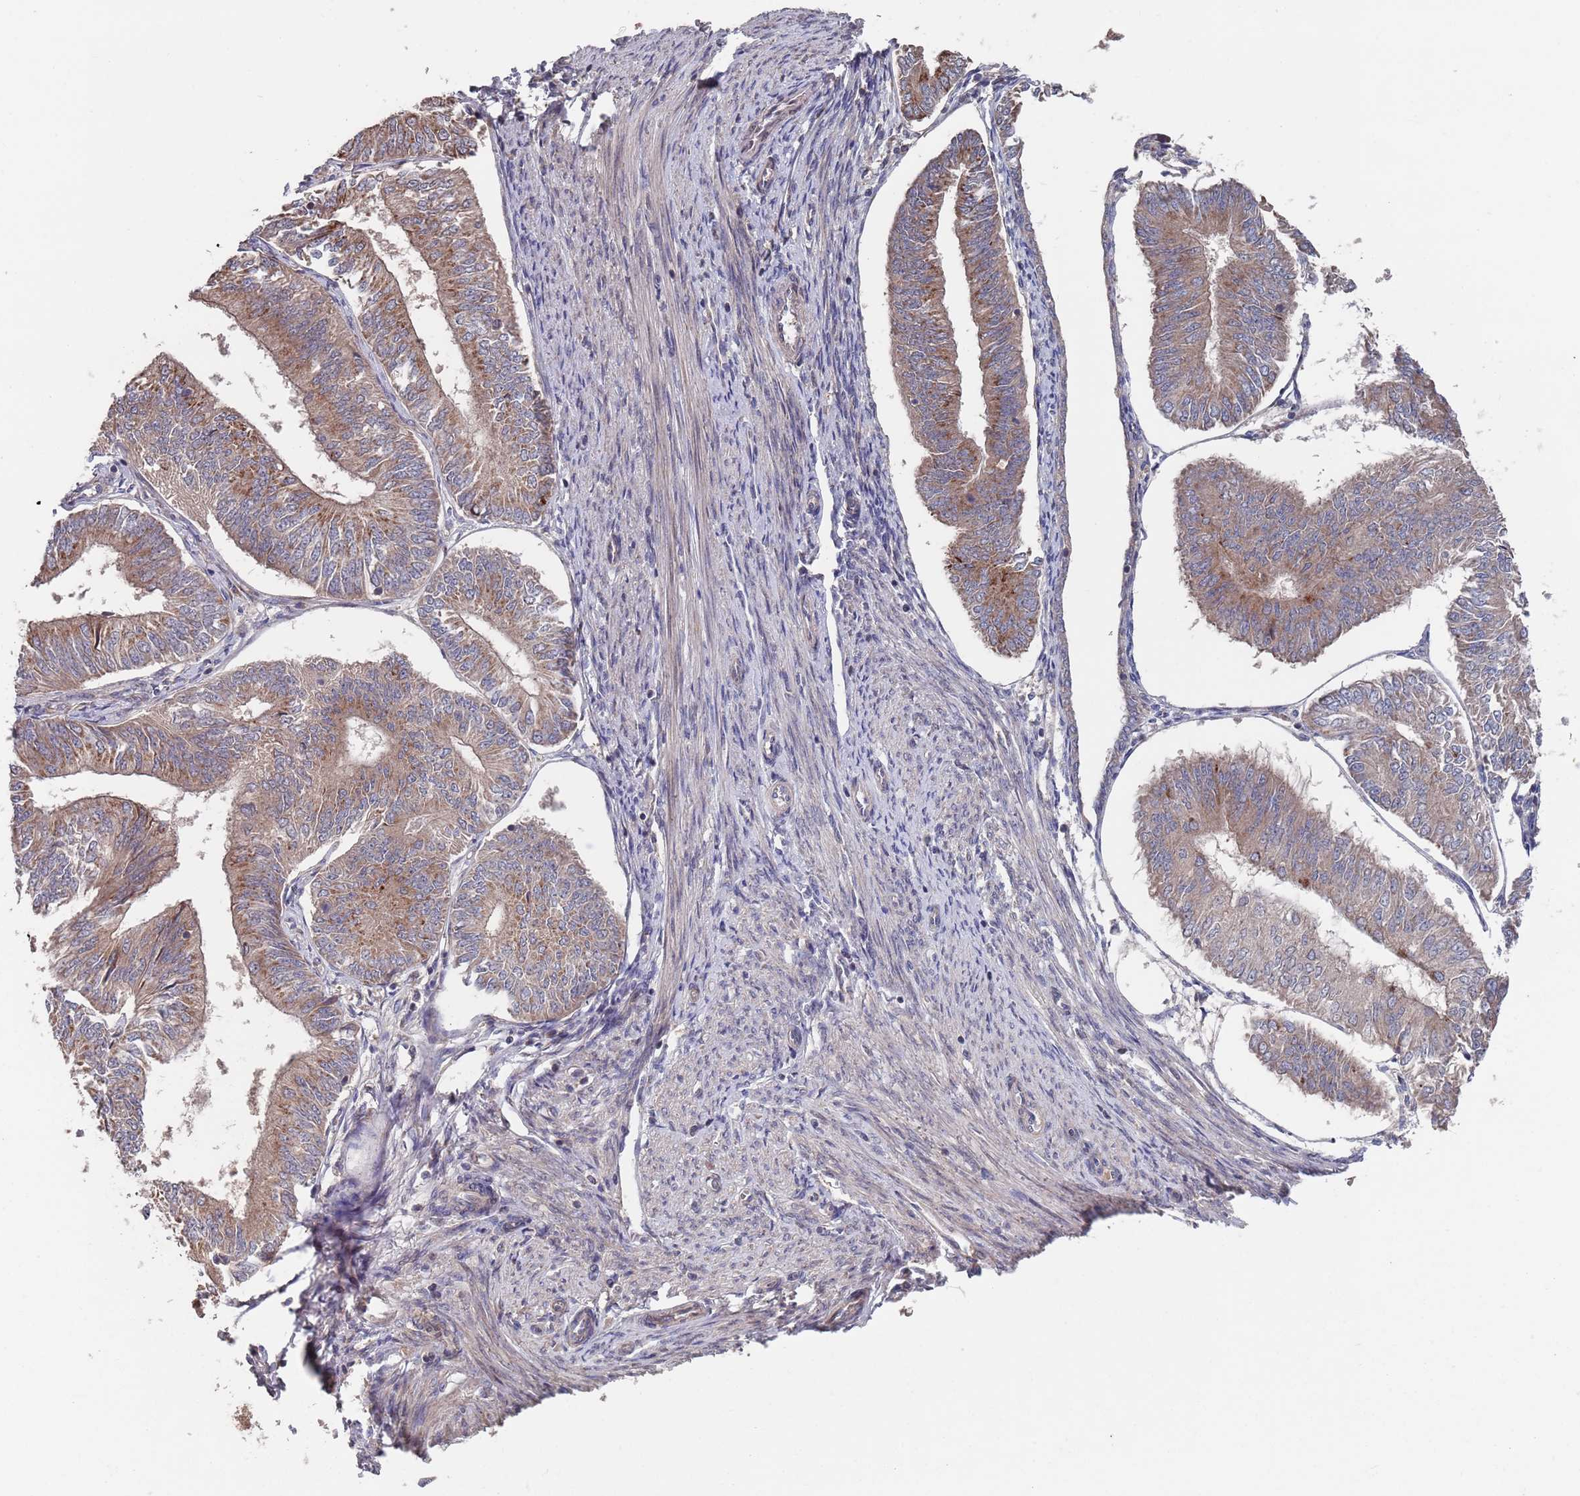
{"staining": {"intensity": "moderate", "quantity": ">75%", "location": "cytoplasmic/membranous"}, "tissue": "endometrial cancer", "cell_type": "Tumor cells", "image_type": "cancer", "snomed": [{"axis": "morphology", "description": "Adenocarcinoma, NOS"}, {"axis": "topography", "description": "Endometrium"}], "caption": "About >75% of tumor cells in adenocarcinoma (endometrial) demonstrate moderate cytoplasmic/membranous protein positivity as visualized by brown immunohistochemical staining.", "gene": "UNC45A", "patient": {"sex": "female", "age": 58}}